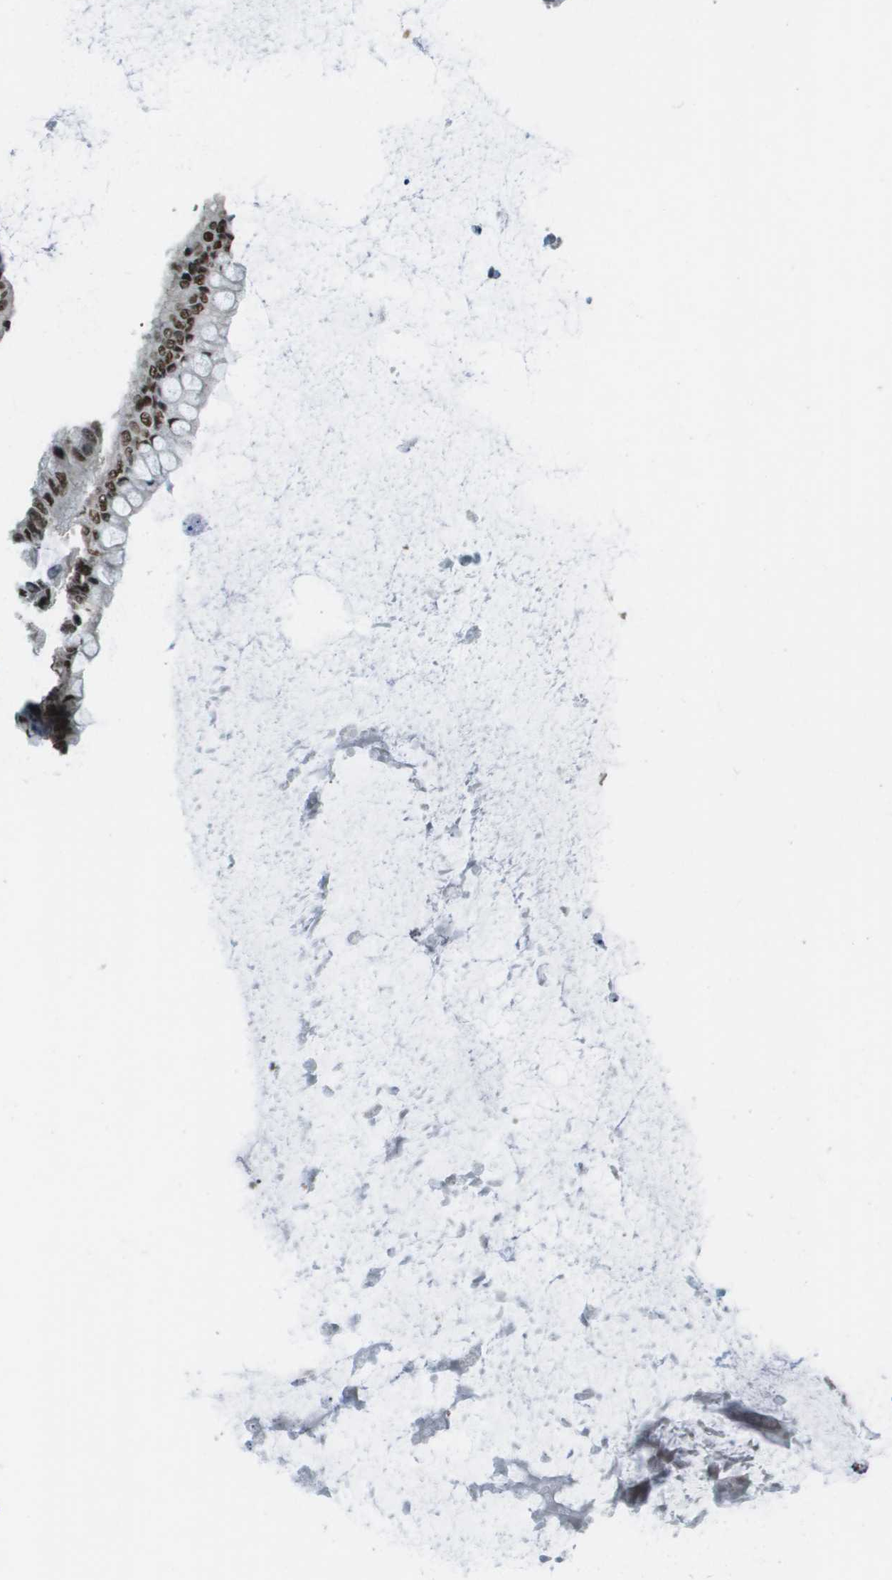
{"staining": {"intensity": "strong", "quantity": ">75%", "location": "nuclear"}, "tissue": "ovarian cancer", "cell_type": "Tumor cells", "image_type": "cancer", "snomed": [{"axis": "morphology", "description": "Cystadenocarcinoma, mucinous, NOS"}, {"axis": "topography", "description": "Ovary"}], "caption": "A photomicrograph of ovarian cancer stained for a protein exhibits strong nuclear brown staining in tumor cells.", "gene": "SP100", "patient": {"sex": "female", "age": 57}}